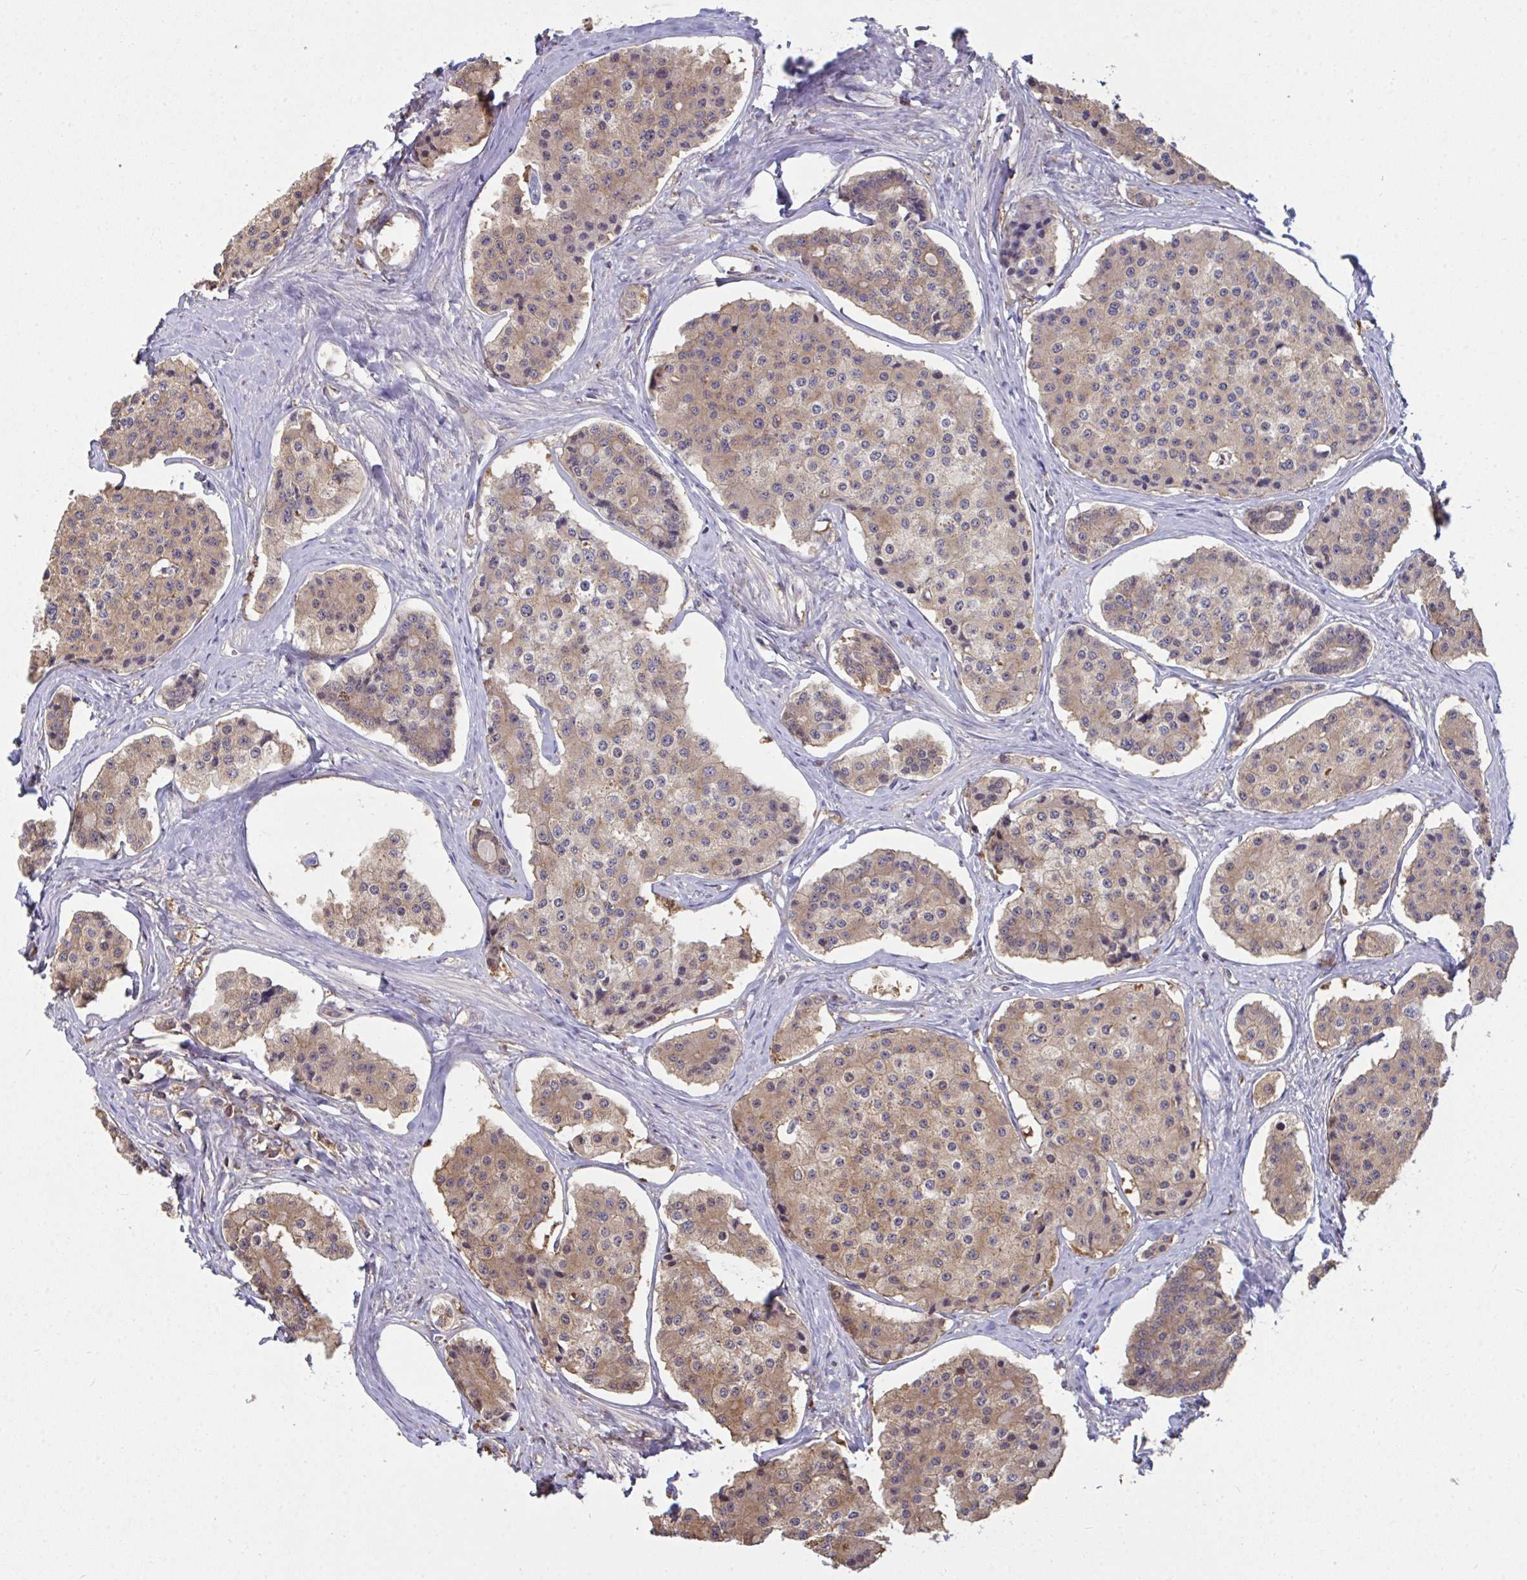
{"staining": {"intensity": "weak", "quantity": ">75%", "location": "cytoplasmic/membranous,nuclear"}, "tissue": "carcinoid", "cell_type": "Tumor cells", "image_type": "cancer", "snomed": [{"axis": "morphology", "description": "Carcinoid, malignant, NOS"}, {"axis": "topography", "description": "Small intestine"}], "caption": "Human carcinoid (malignant) stained with a protein marker exhibits weak staining in tumor cells.", "gene": "TTC9C", "patient": {"sex": "female", "age": 65}}